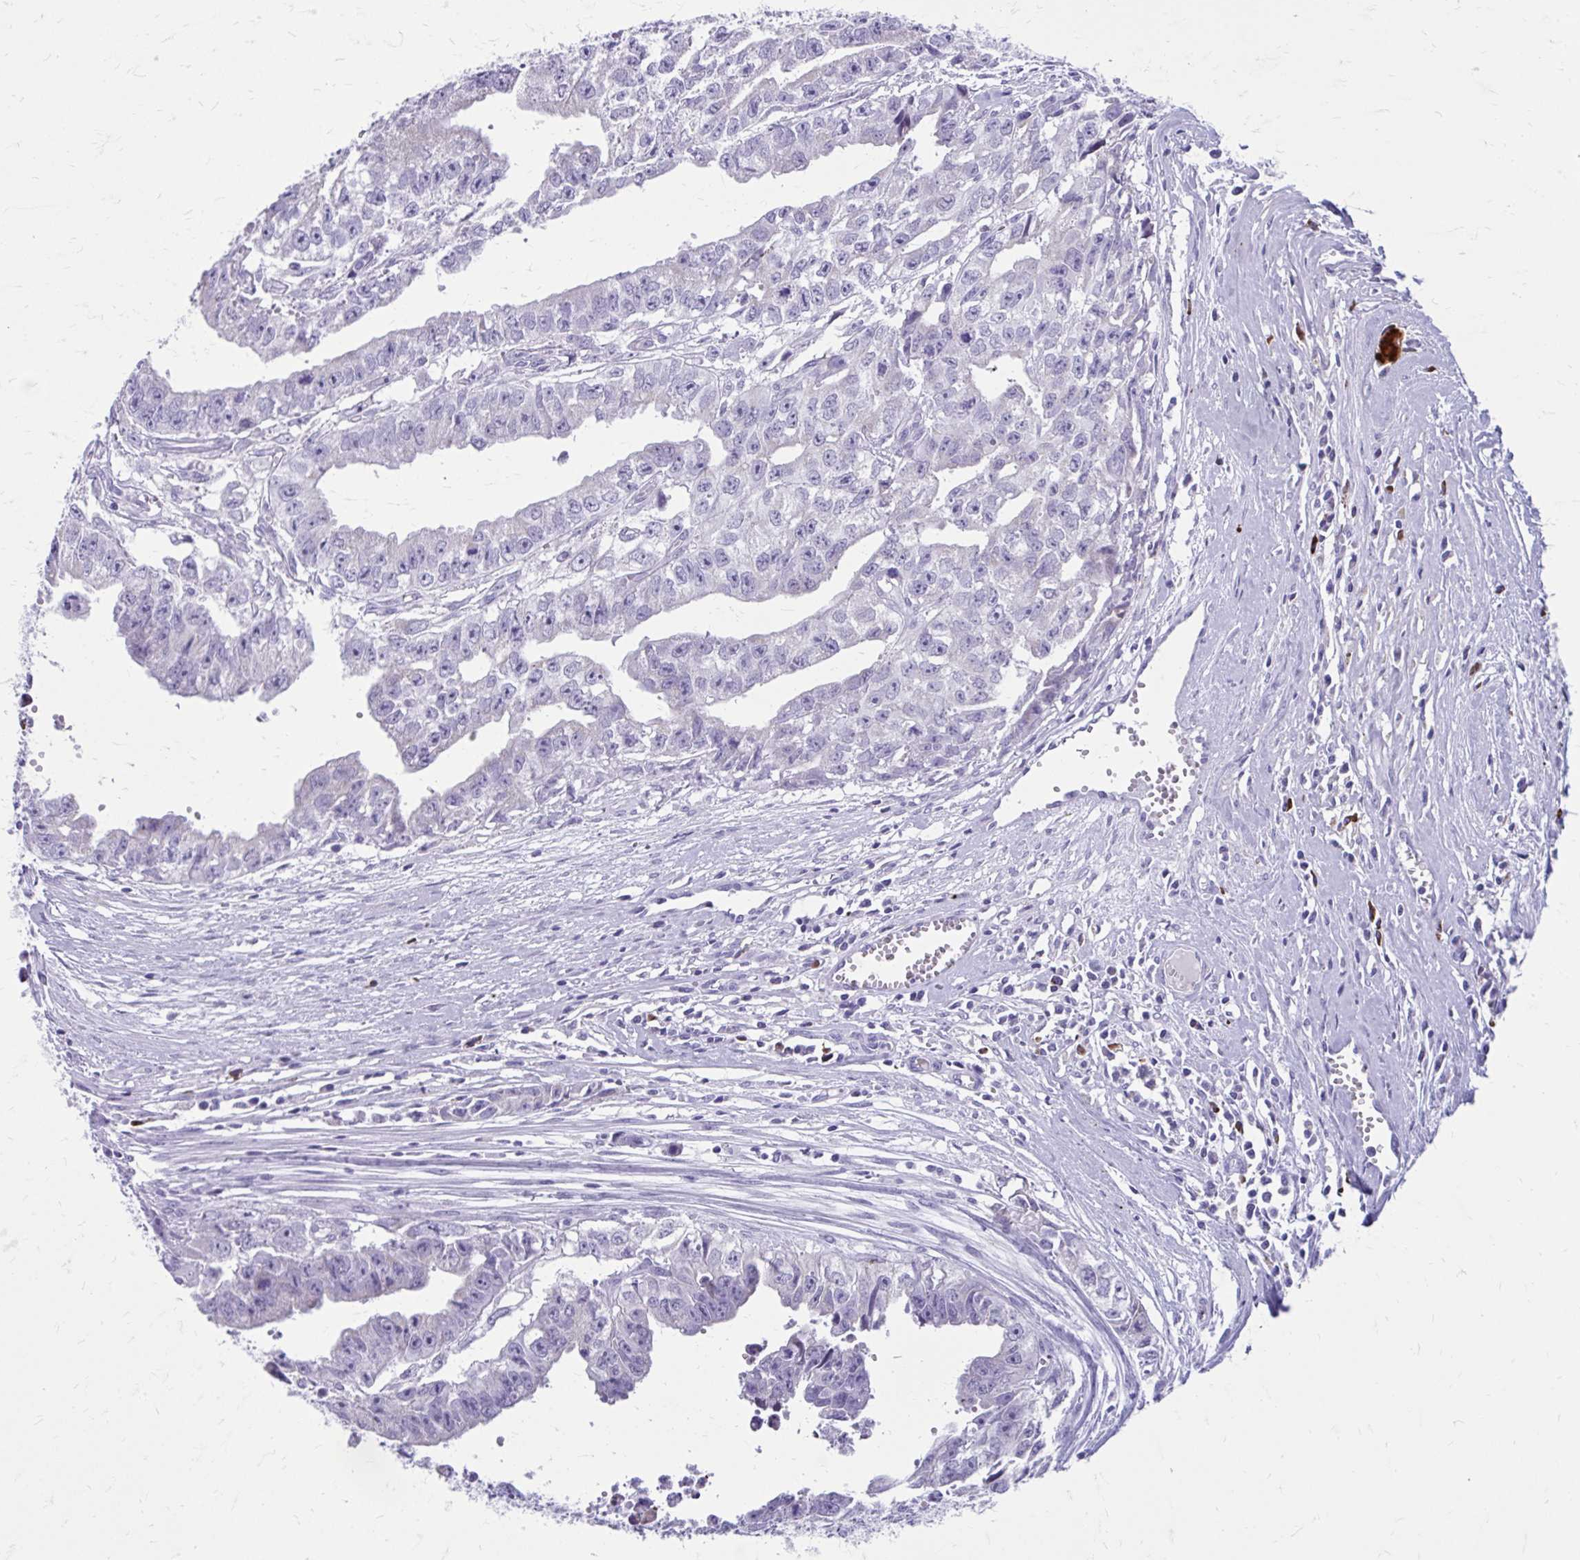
{"staining": {"intensity": "negative", "quantity": "none", "location": "none"}, "tissue": "testis cancer", "cell_type": "Tumor cells", "image_type": "cancer", "snomed": [{"axis": "morphology", "description": "Carcinoma, Embryonal, NOS"}, {"axis": "morphology", "description": "Teratoma, malignant, NOS"}, {"axis": "topography", "description": "Testis"}], "caption": "A micrograph of human embryonal carcinoma (testis) is negative for staining in tumor cells.", "gene": "SATL1", "patient": {"sex": "male", "age": 24}}